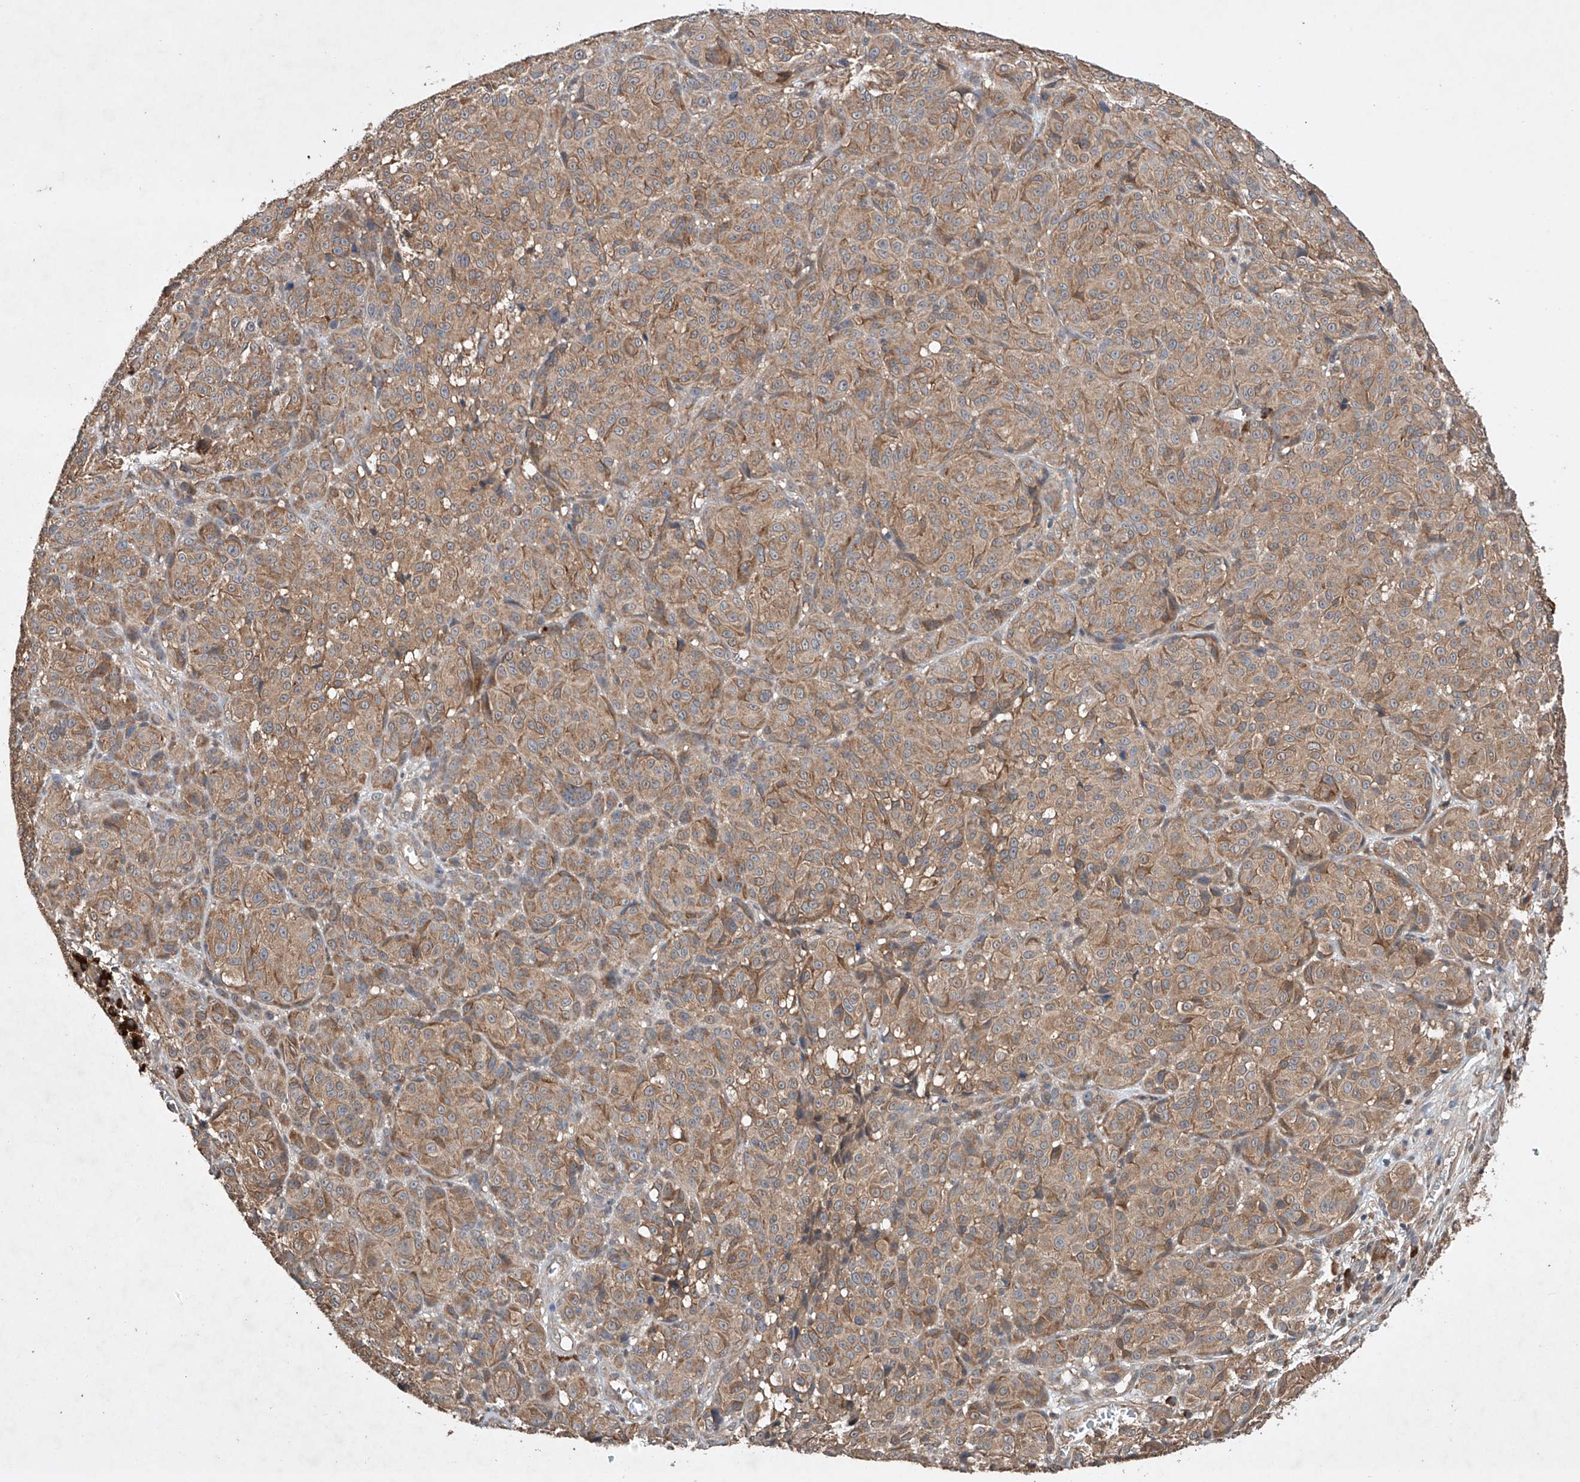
{"staining": {"intensity": "moderate", "quantity": ">75%", "location": "cytoplasmic/membranous"}, "tissue": "melanoma", "cell_type": "Tumor cells", "image_type": "cancer", "snomed": [{"axis": "morphology", "description": "Malignant melanoma, NOS"}, {"axis": "topography", "description": "Skin"}], "caption": "Human malignant melanoma stained with a protein marker demonstrates moderate staining in tumor cells.", "gene": "LURAP1", "patient": {"sex": "male", "age": 73}}